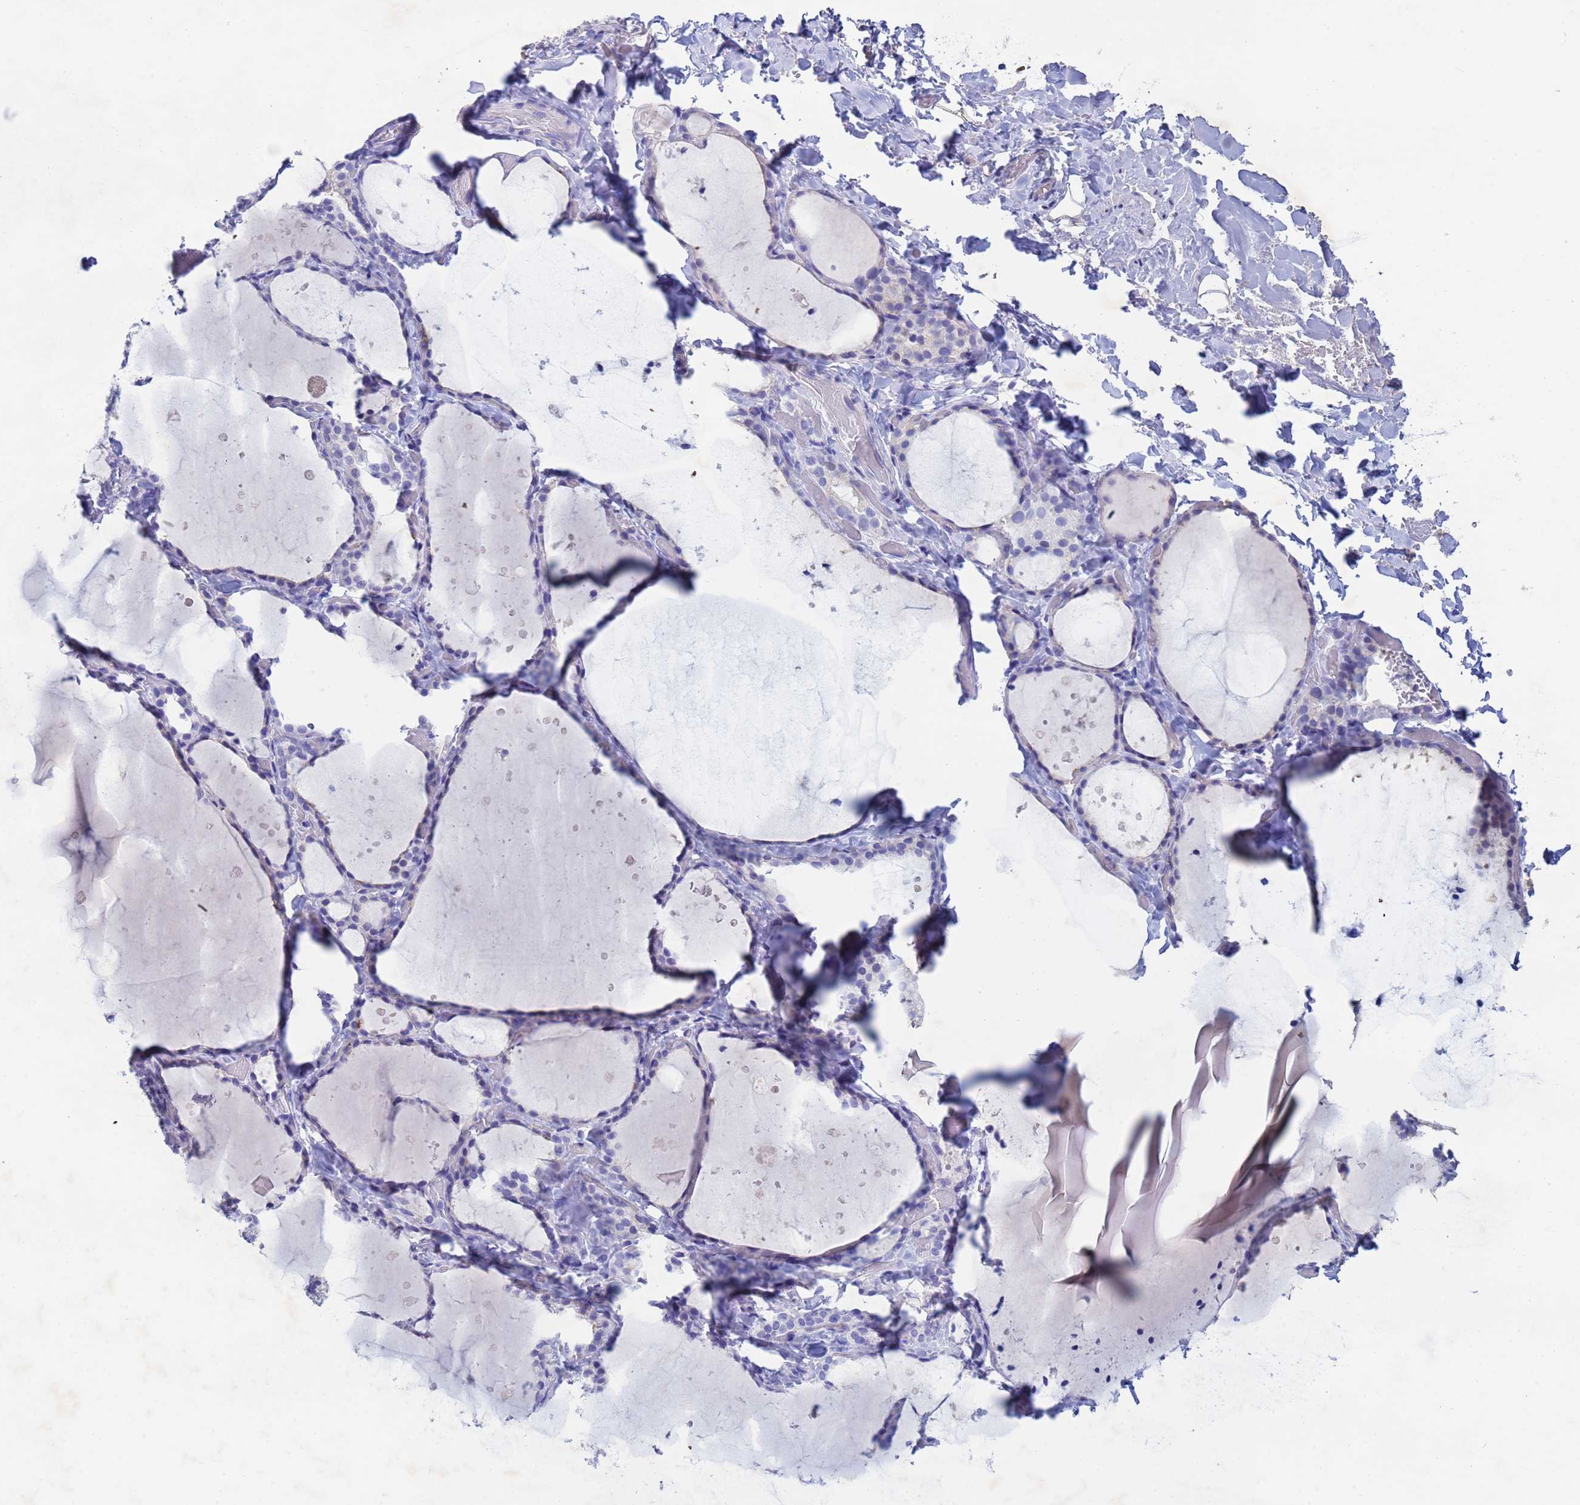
{"staining": {"intensity": "negative", "quantity": "none", "location": "none"}, "tissue": "thyroid gland", "cell_type": "Glandular cells", "image_type": "normal", "snomed": [{"axis": "morphology", "description": "Normal tissue, NOS"}, {"axis": "topography", "description": "Thyroid gland"}], "caption": "Immunohistochemical staining of normal human thyroid gland reveals no significant staining in glandular cells. (DAB immunohistochemistry visualized using brightfield microscopy, high magnification).", "gene": "CSTB", "patient": {"sex": "female", "age": 44}}